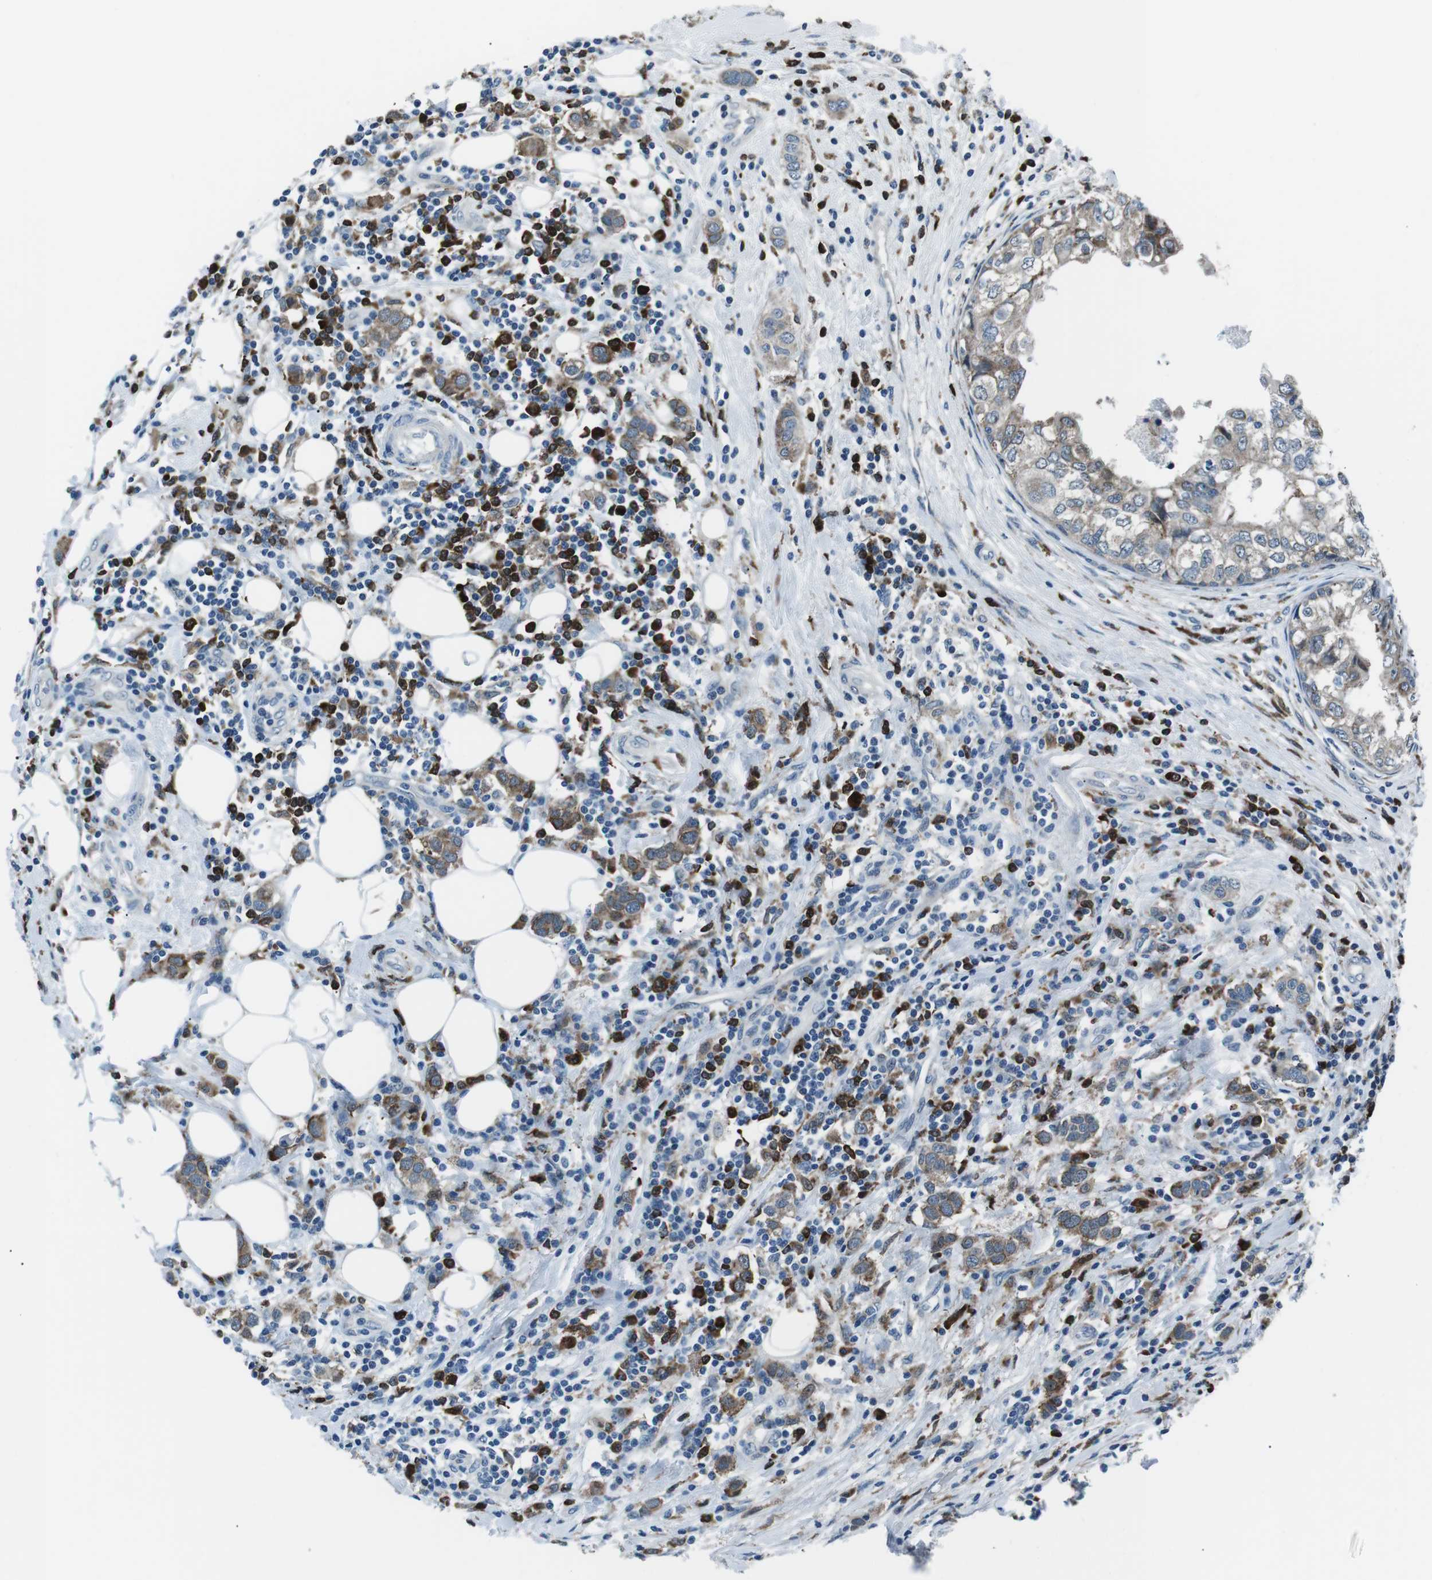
{"staining": {"intensity": "weak", "quantity": "25%-75%", "location": "cytoplasmic/membranous"}, "tissue": "breast cancer", "cell_type": "Tumor cells", "image_type": "cancer", "snomed": [{"axis": "morphology", "description": "Duct carcinoma"}, {"axis": "topography", "description": "Breast"}], "caption": "DAB (3,3'-diaminobenzidine) immunohistochemical staining of human breast cancer reveals weak cytoplasmic/membranous protein positivity in approximately 25%-75% of tumor cells.", "gene": "BLNK", "patient": {"sex": "female", "age": 50}}